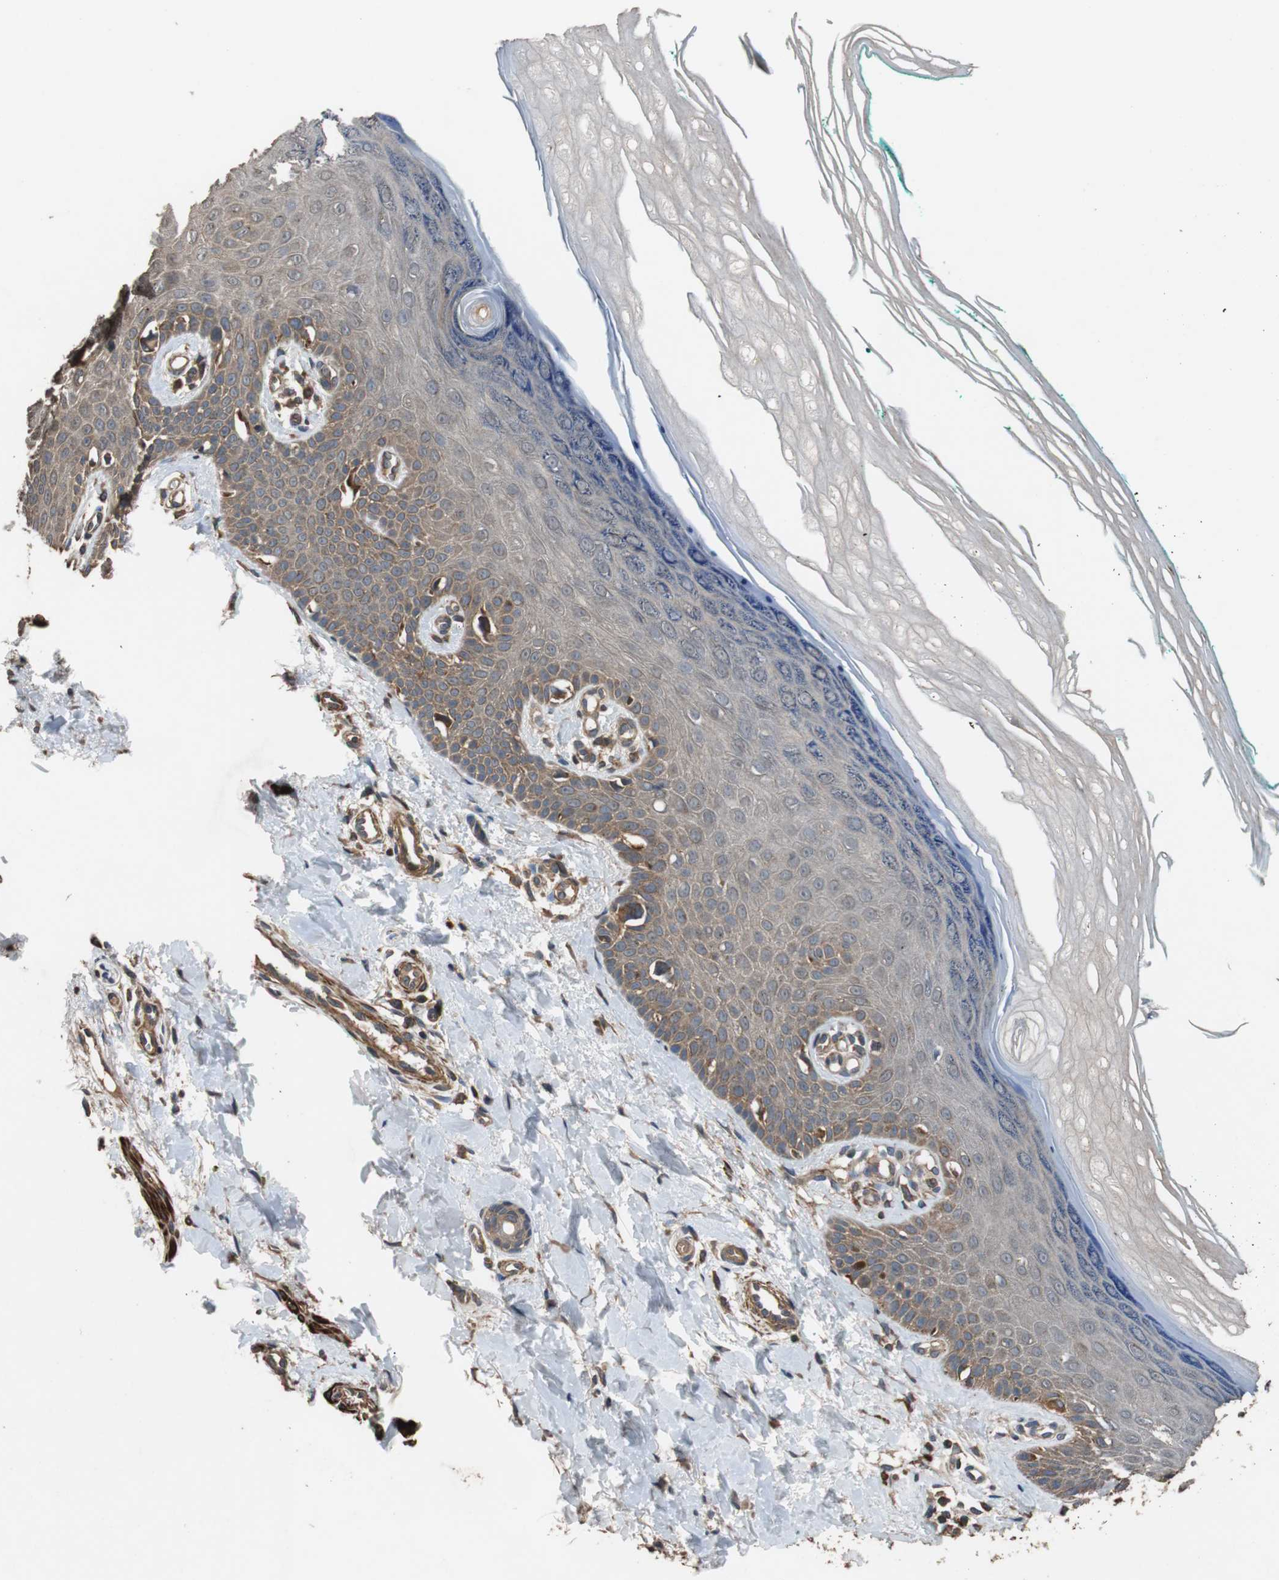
{"staining": {"intensity": "moderate", "quantity": ">75%", "location": "cytoplasmic/membranous"}, "tissue": "skin", "cell_type": "Fibroblasts", "image_type": "normal", "snomed": [{"axis": "morphology", "description": "Normal tissue, NOS"}, {"axis": "topography", "description": "Skin"}], "caption": "A medium amount of moderate cytoplasmic/membranous staining is identified in about >75% of fibroblasts in unremarkable skin.", "gene": "PITRM1", "patient": {"sex": "male", "age": 26}}